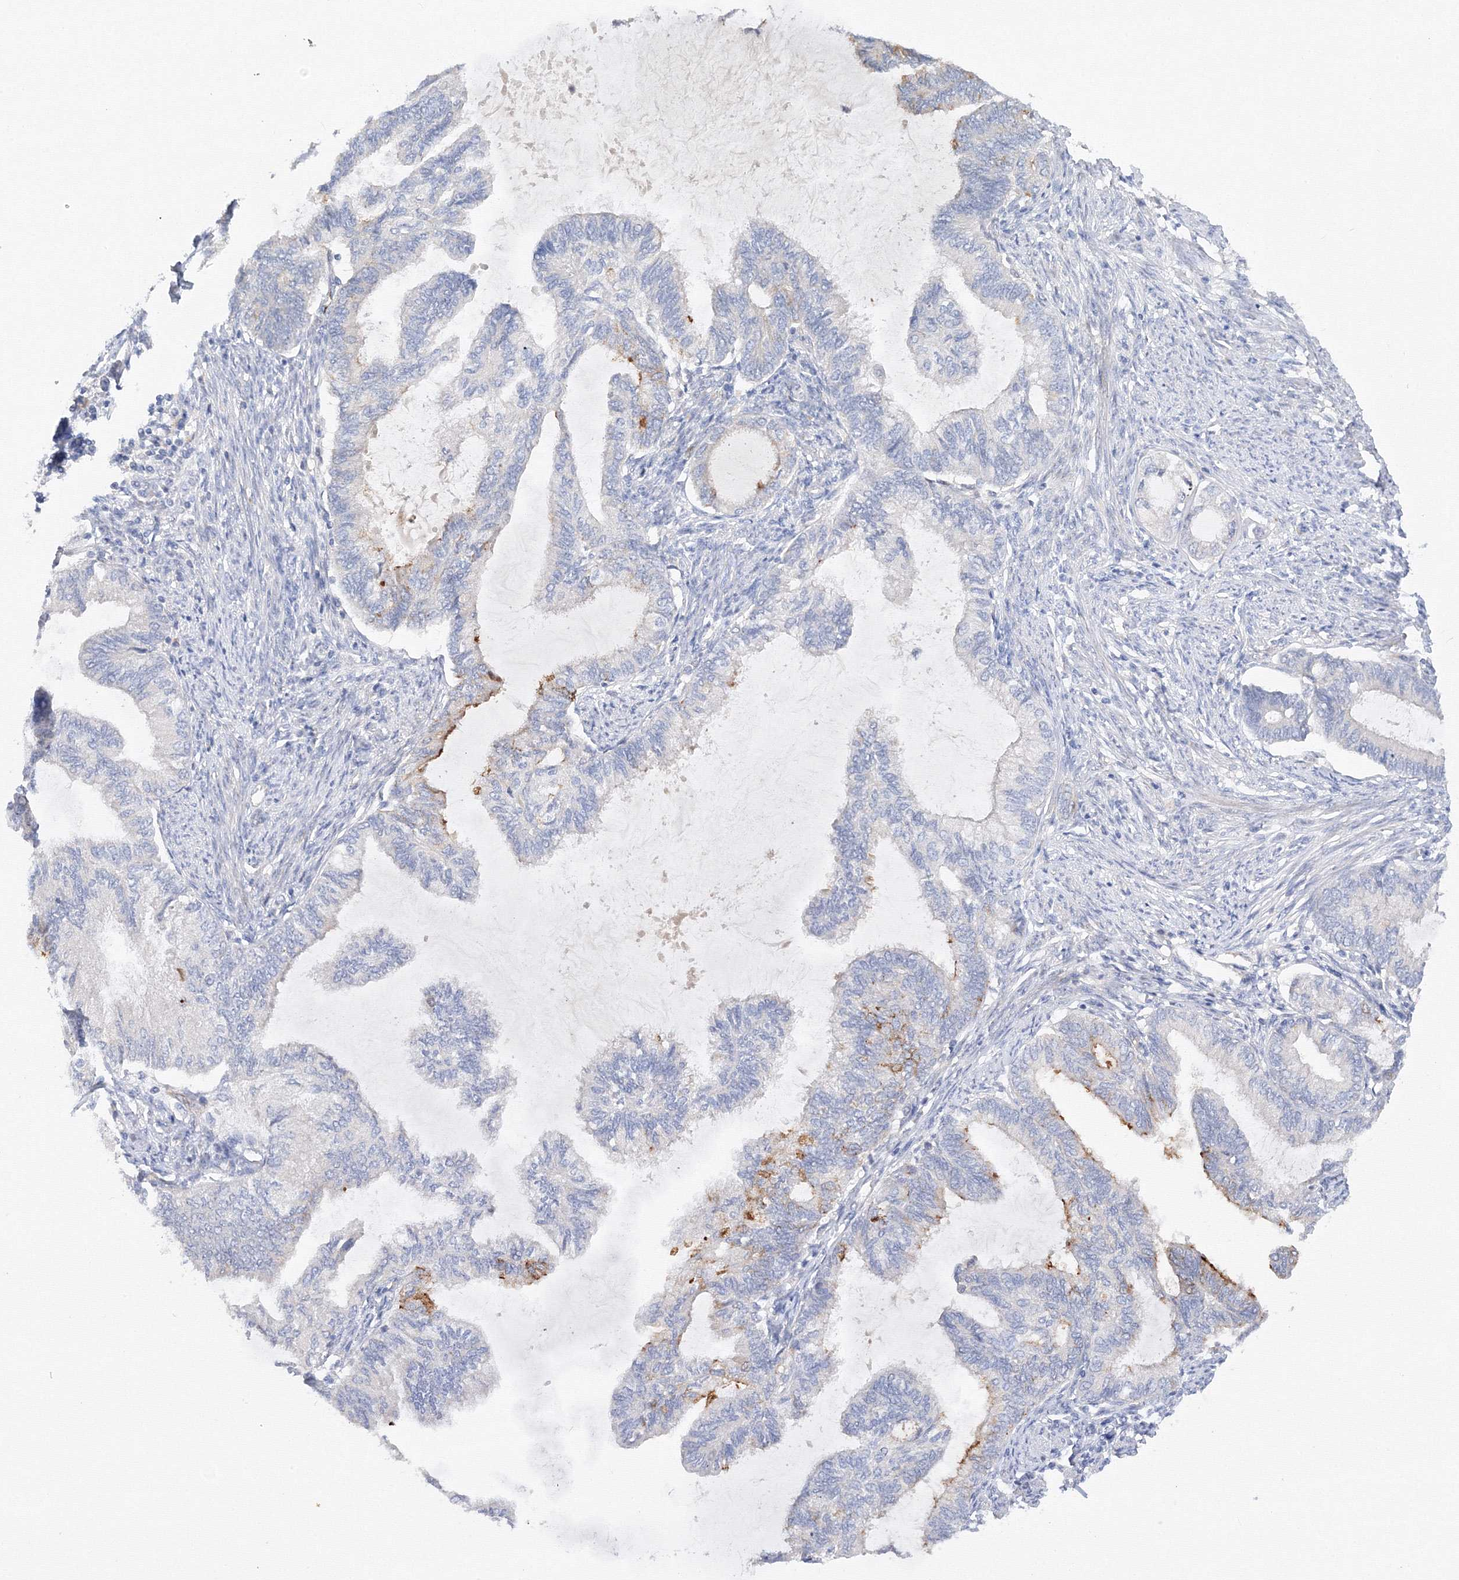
{"staining": {"intensity": "moderate", "quantity": "<25%", "location": "cytoplasmic/membranous"}, "tissue": "endometrial cancer", "cell_type": "Tumor cells", "image_type": "cancer", "snomed": [{"axis": "morphology", "description": "Adenocarcinoma, NOS"}, {"axis": "topography", "description": "Endometrium"}], "caption": "About <25% of tumor cells in endometrial adenocarcinoma demonstrate moderate cytoplasmic/membranous protein expression as visualized by brown immunohistochemical staining.", "gene": "DIS3L2", "patient": {"sex": "female", "age": 86}}